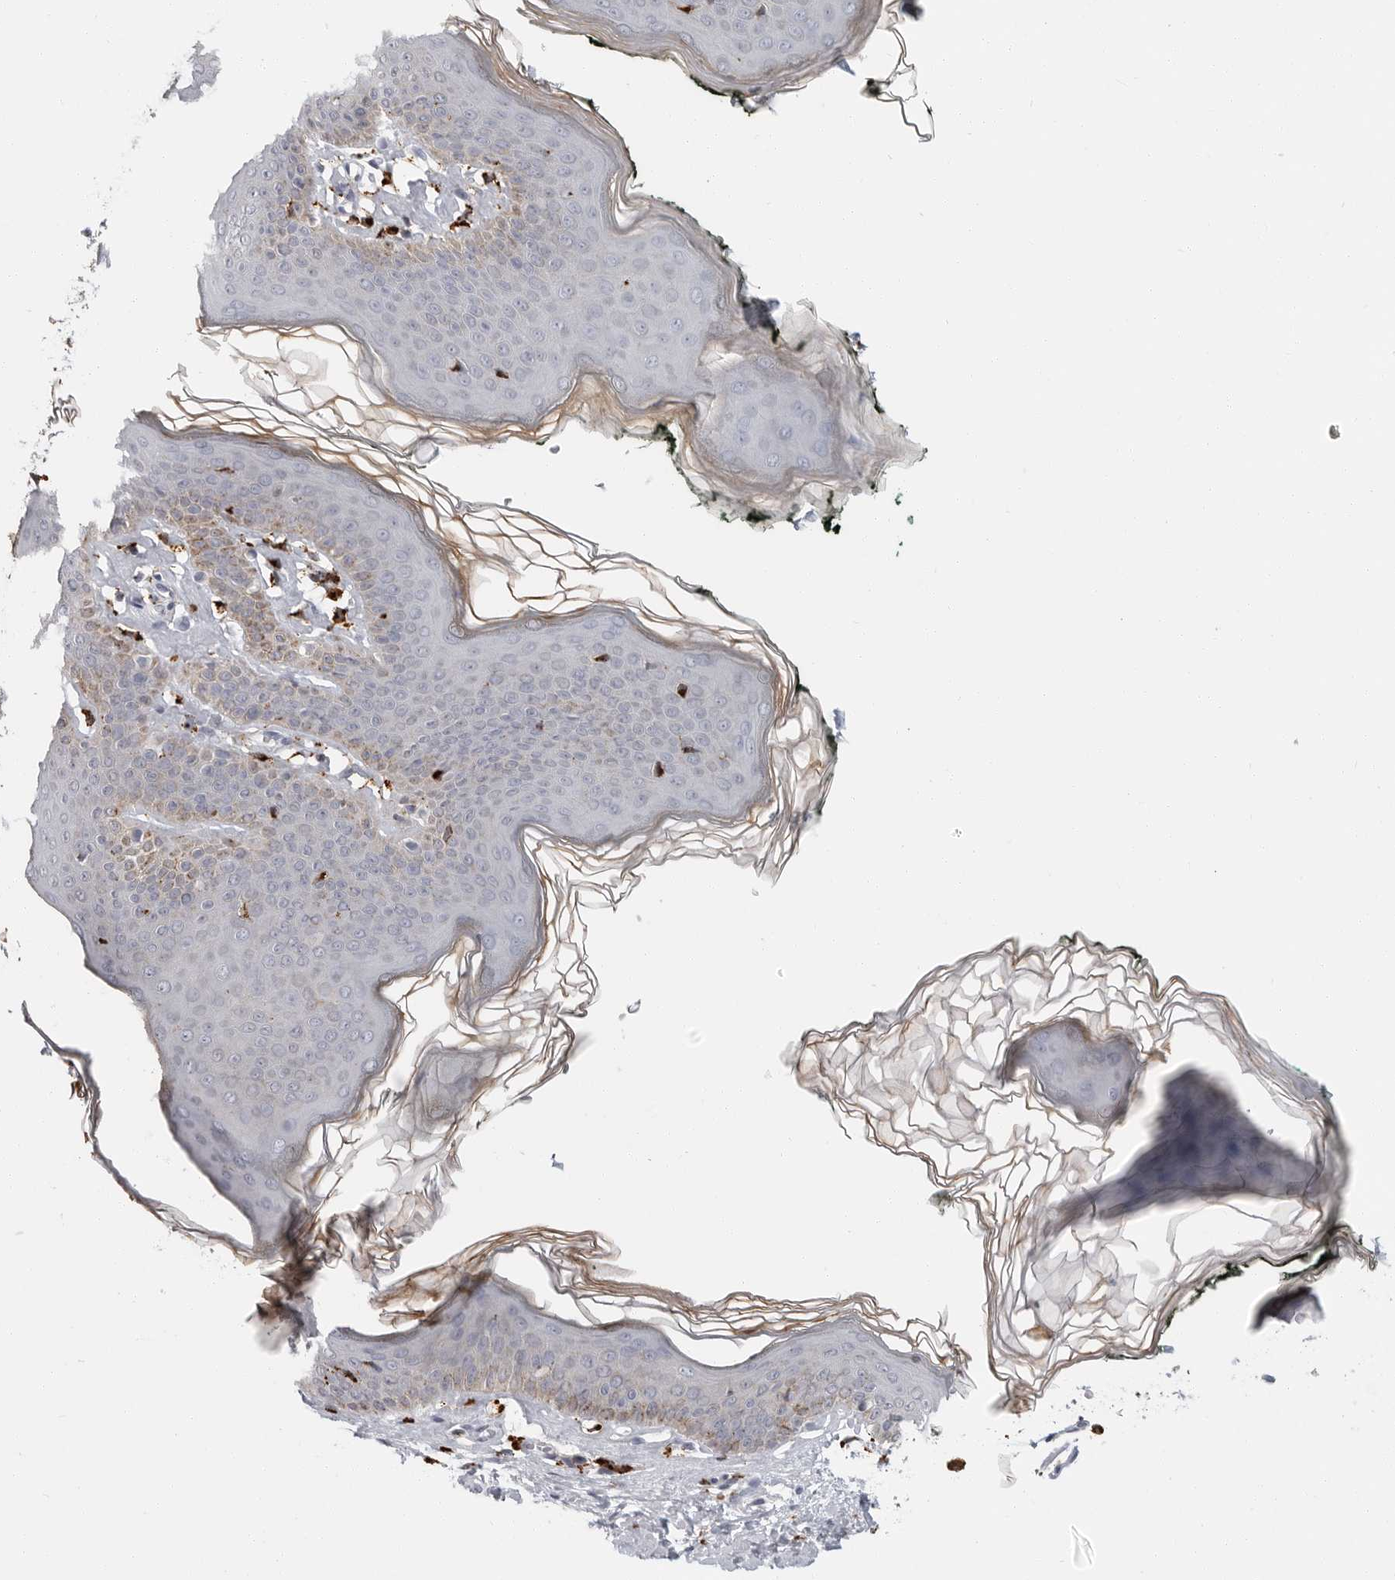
{"staining": {"intensity": "moderate", "quantity": "<25%", "location": "cytoplasmic/membranous"}, "tissue": "skin", "cell_type": "Epidermal cells", "image_type": "normal", "snomed": [{"axis": "morphology", "description": "Normal tissue, NOS"}, {"axis": "morphology", "description": "Inflammation, NOS"}, {"axis": "topography", "description": "Vulva"}], "caption": "This histopathology image demonstrates immunohistochemistry staining of normal skin, with low moderate cytoplasmic/membranous staining in about <25% of epidermal cells.", "gene": "IFI30", "patient": {"sex": "female", "age": 84}}